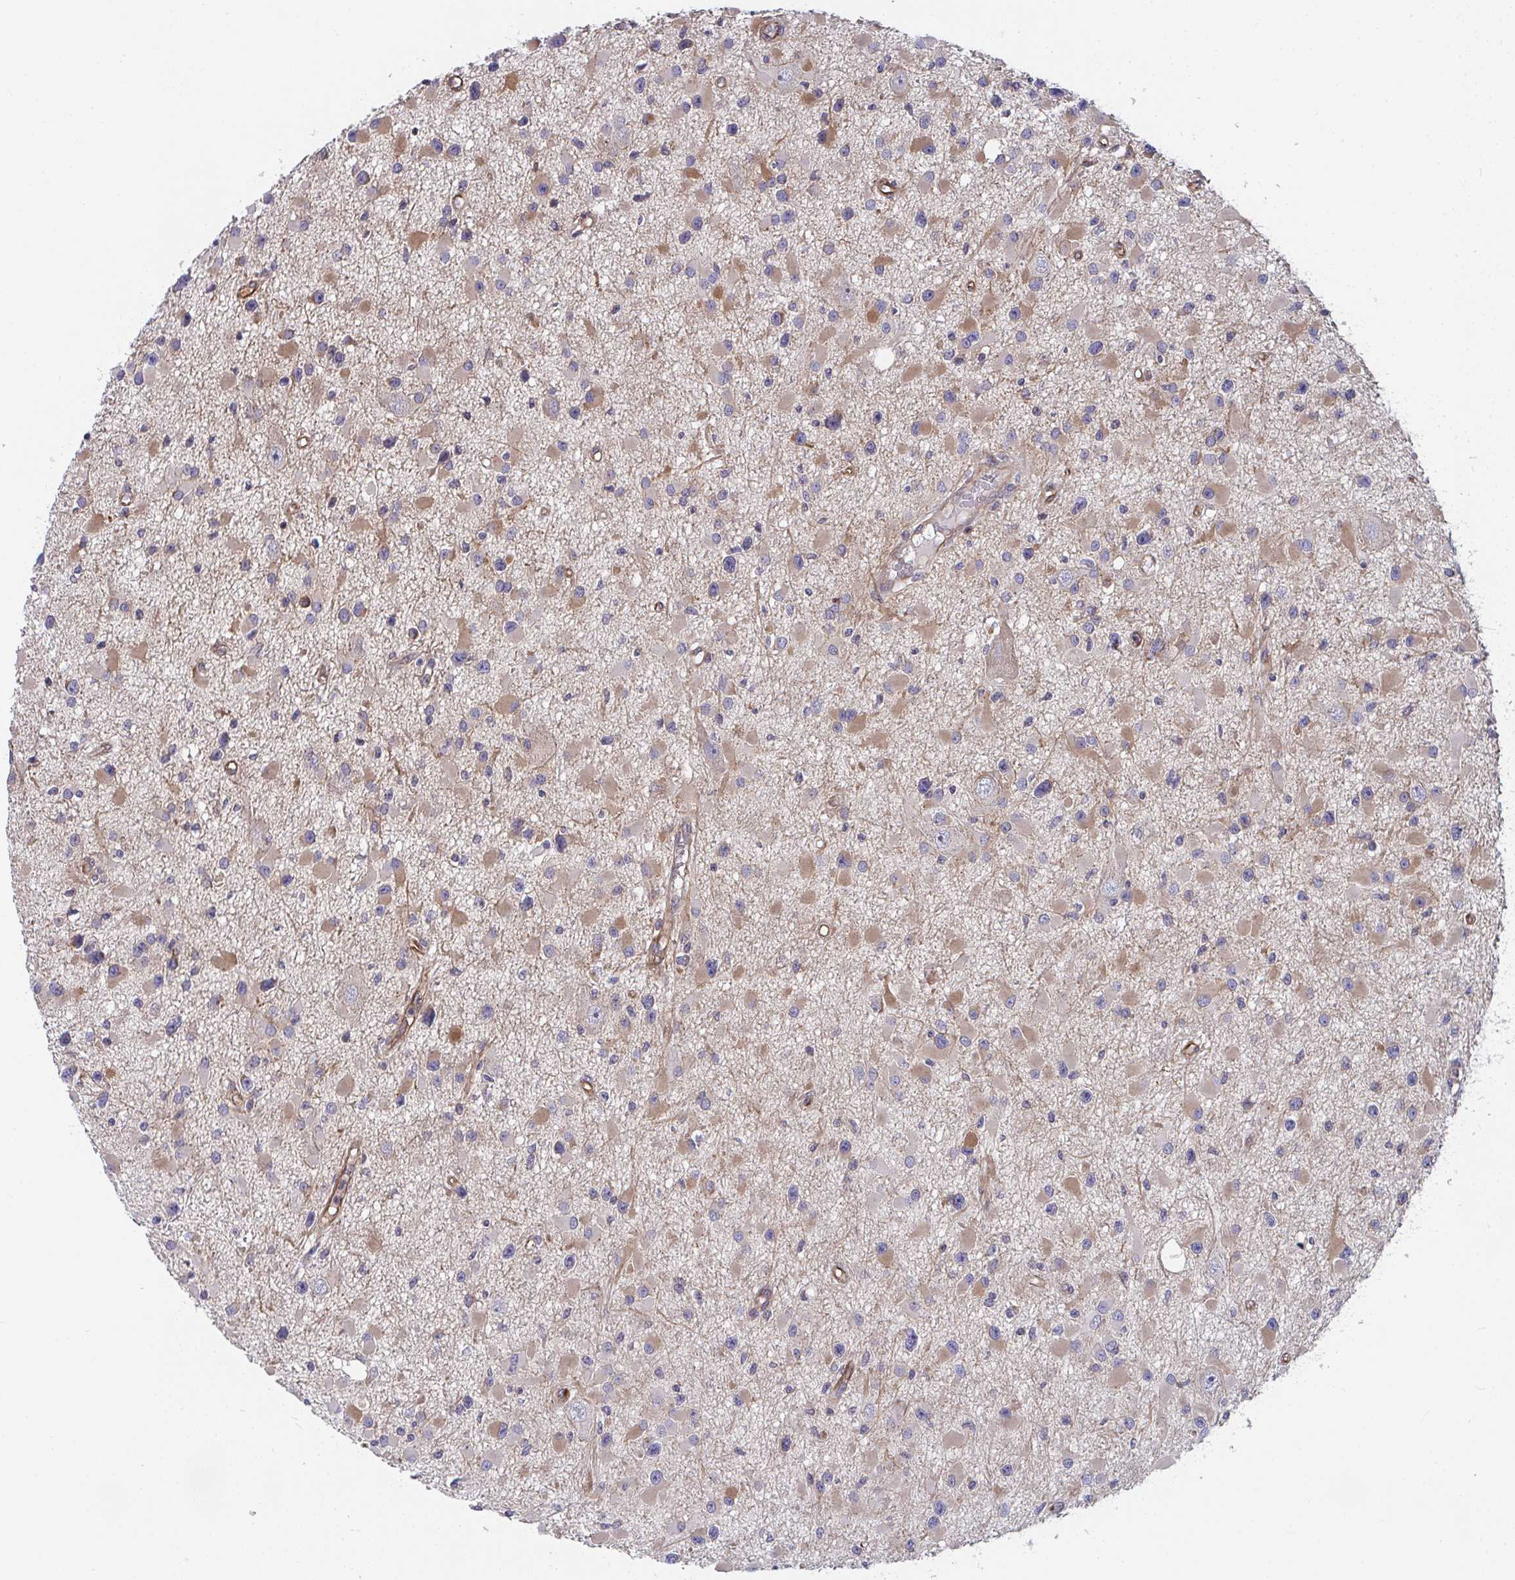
{"staining": {"intensity": "moderate", "quantity": "25%-75%", "location": "cytoplasmic/membranous"}, "tissue": "glioma", "cell_type": "Tumor cells", "image_type": "cancer", "snomed": [{"axis": "morphology", "description": "Glioma, malignant, High grade"}, {"axis": "topography", "description": "Brain"}], "caption": "A micrograph of glioma stained for a protein exhibits moderate cytoplasmic/membranous brown staining in tumor cells.", "gene": "EIF1AD", "patient": {"sex": "male", "age": 54}}